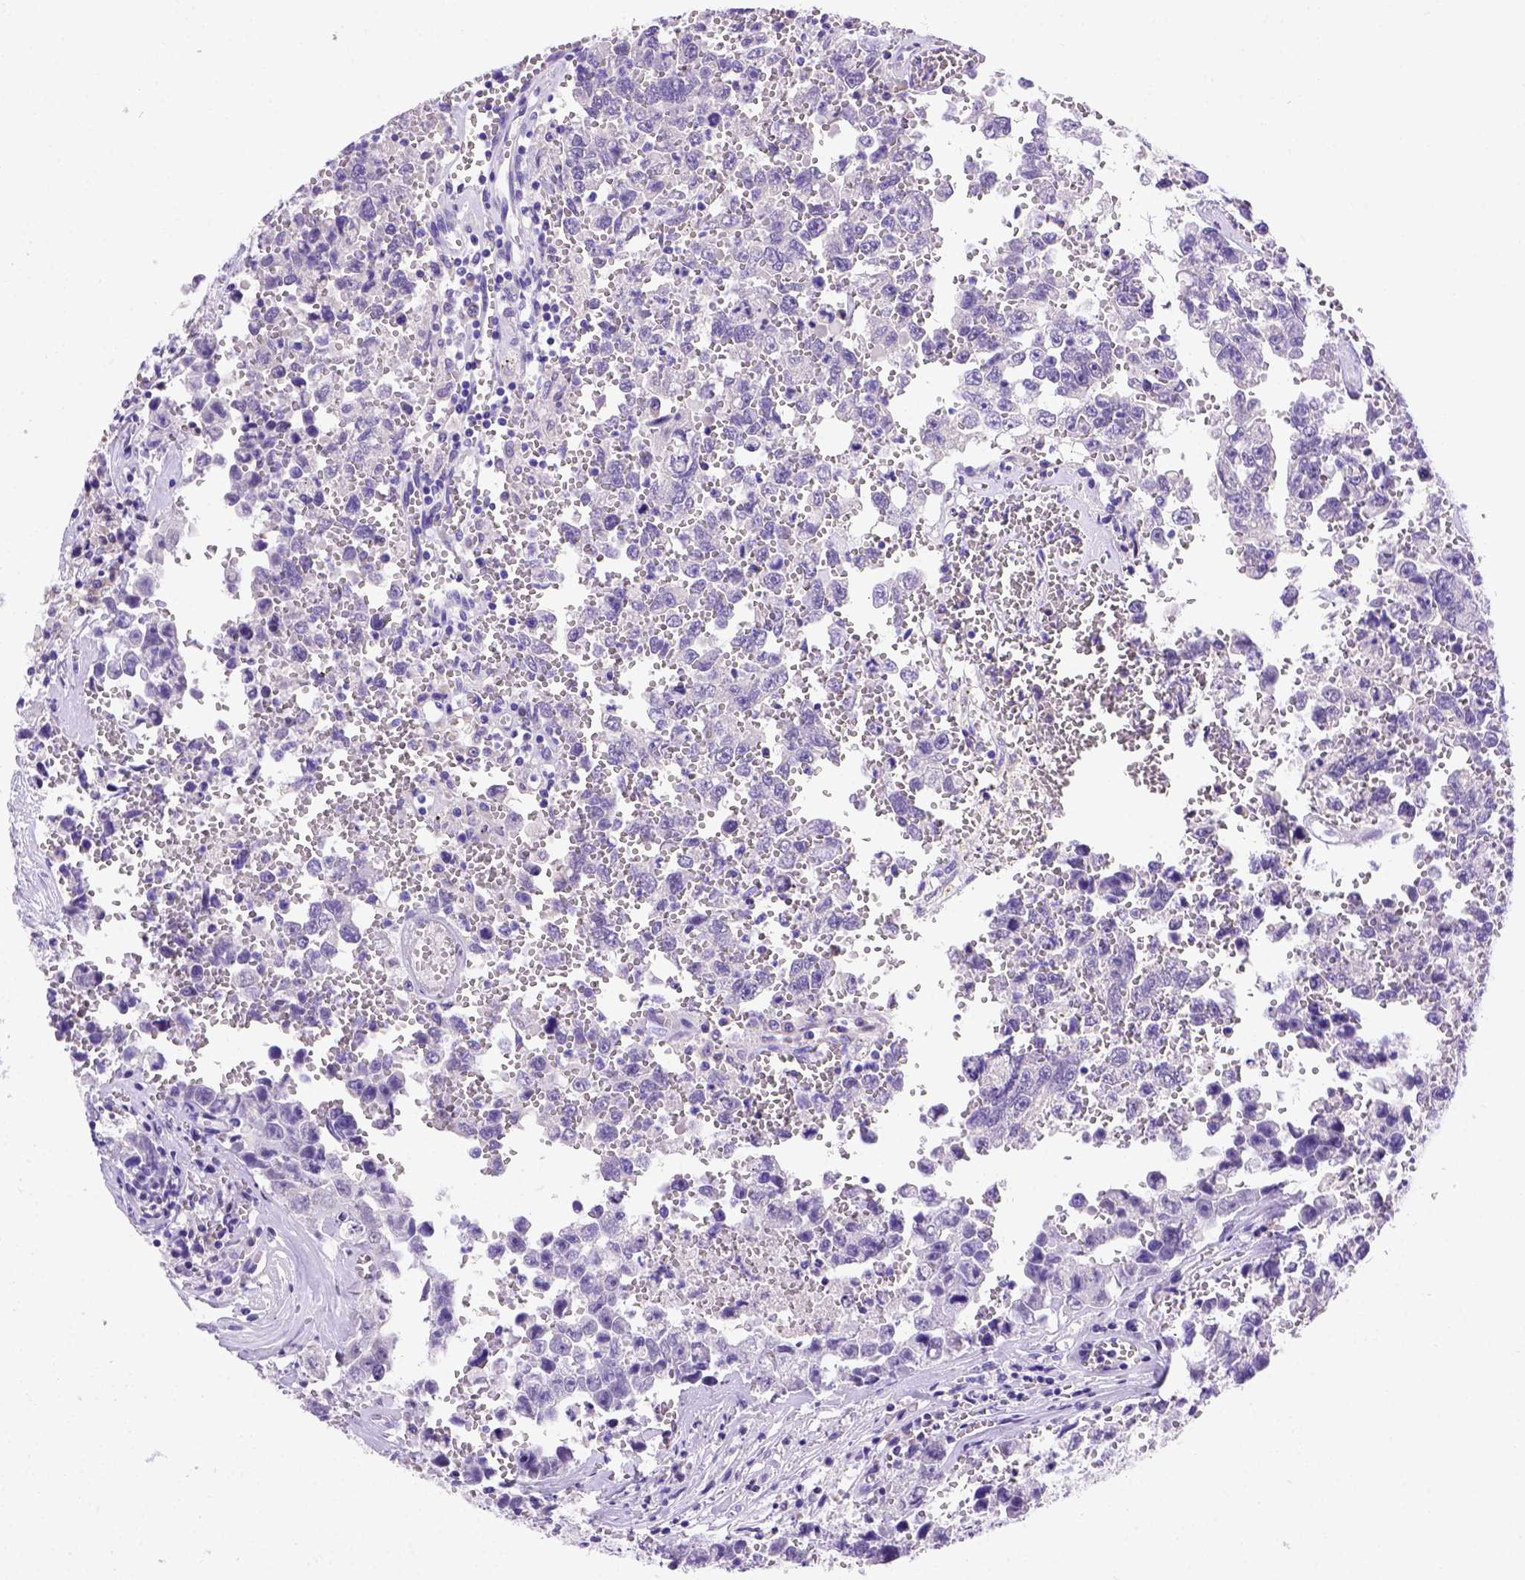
{"staining": {"intensity": "negative", "quantity": "none", "location": "none"}, "tissue": "testis cancer", "cell_type": "Tumor cells", "image_type": "cancer", "snomed": [{"axis": "morphology", "description": "Carcinoma, Embryonal, NOS"}, {"axis": "topography", "description": "Testis"}], "caption": "Immunohistochemical staining of embryonal carcinoma (testis) reveals no significant staining in tumor cells. The staining was performed using DAB to visualize the protein expression in brown, while the nuclei were stained in blue with hematoxylin (Magnification: 20x).", "gene": "FAM81B", "patient": {"sex": "male", "age": 36}}